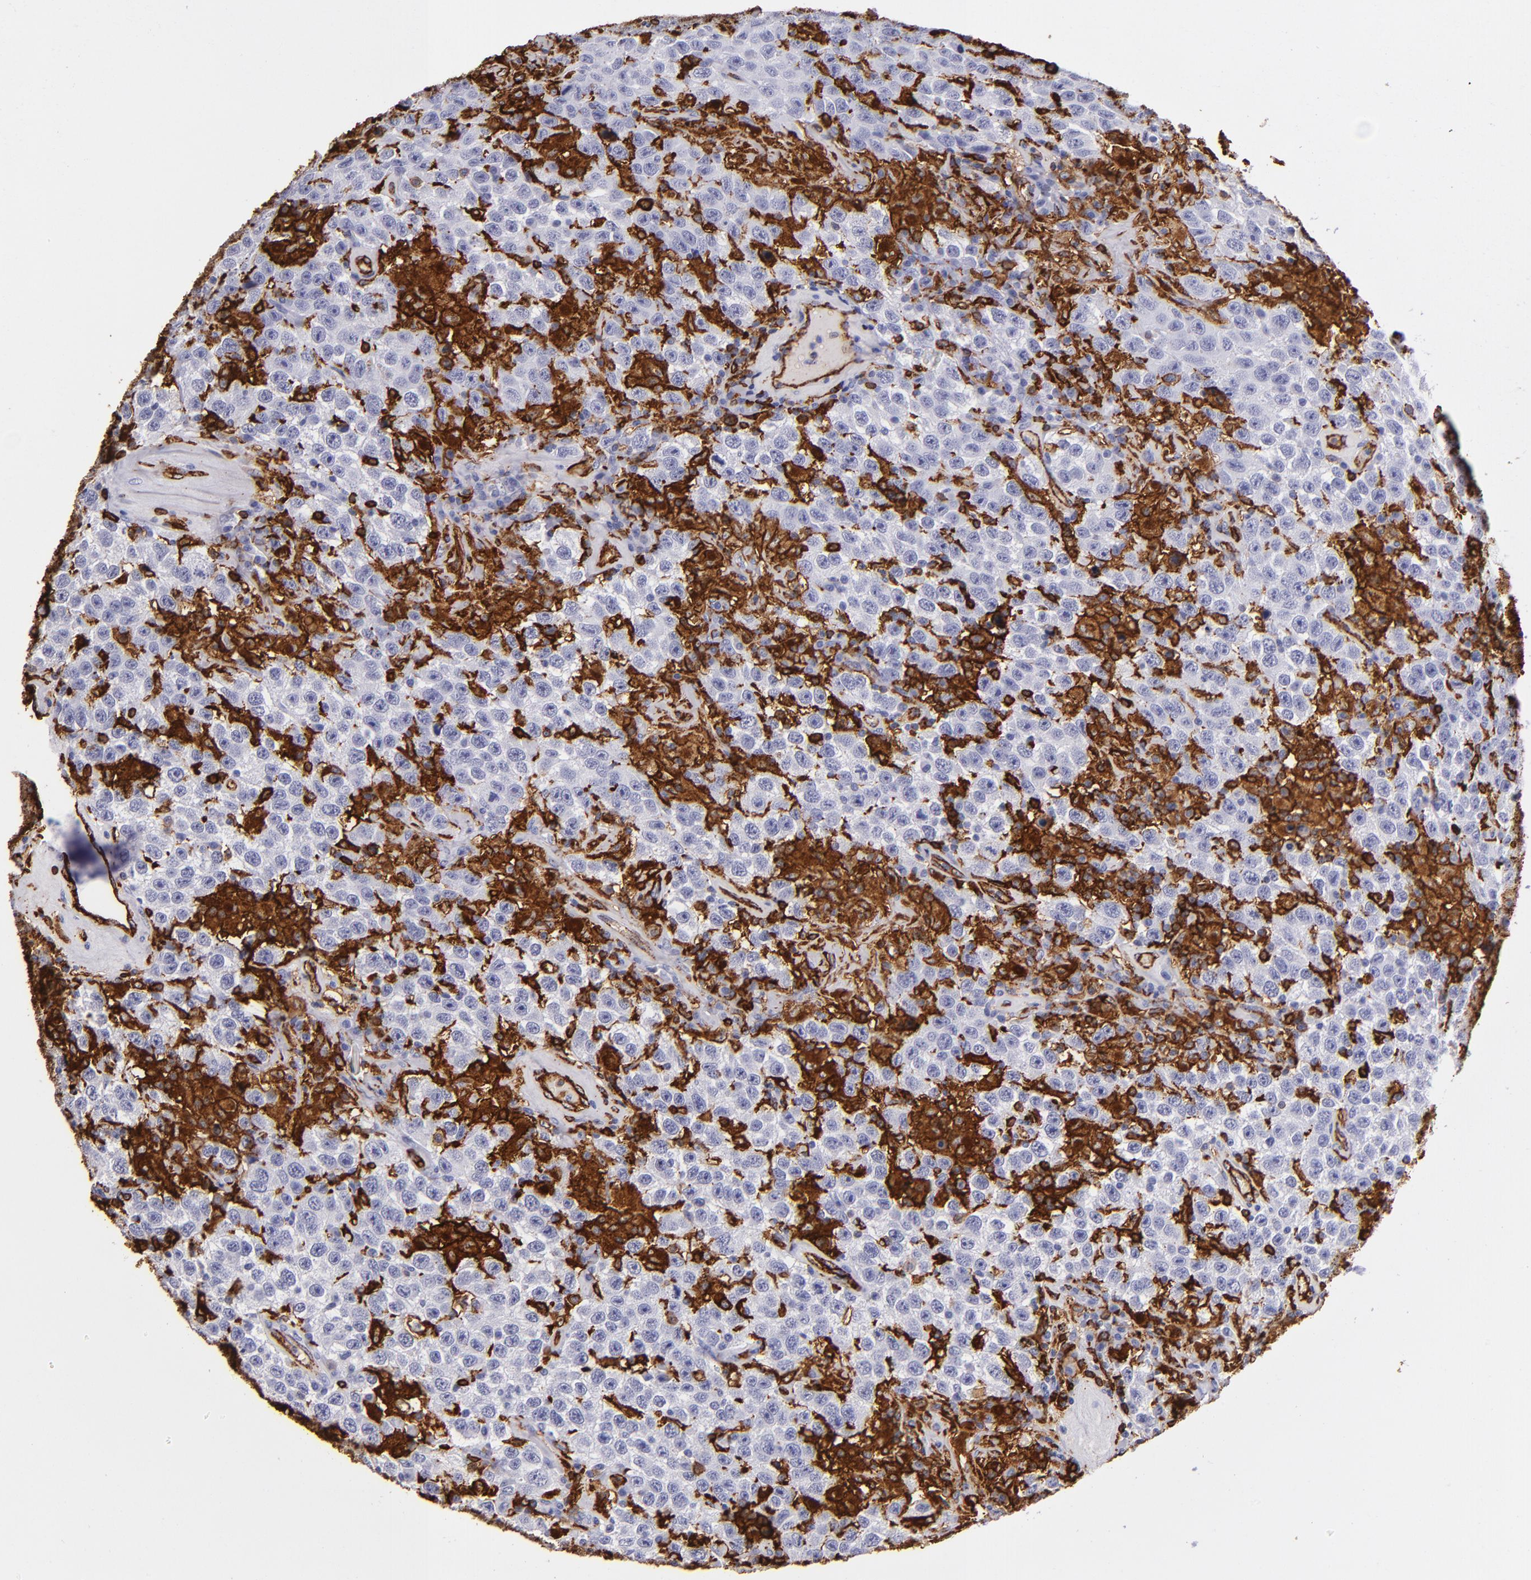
{"staining": {"intensity": "negative", "quantity": "none", "location": "none"}, "tissue": "testis cancer", "cell_type": "Tumor cells", "image_type": "cancer", "snomed": [{"axis": "morphology", "description": "Seminoma, NOS"}, {"axis": "topography", "description": "Testis"}], "caption": "Protein analysis of seminoma (testis) displays no significant positivity in tumor cells.", "gene": "HLA-DRA", "patient": {"sex": "male", "age": 41}}